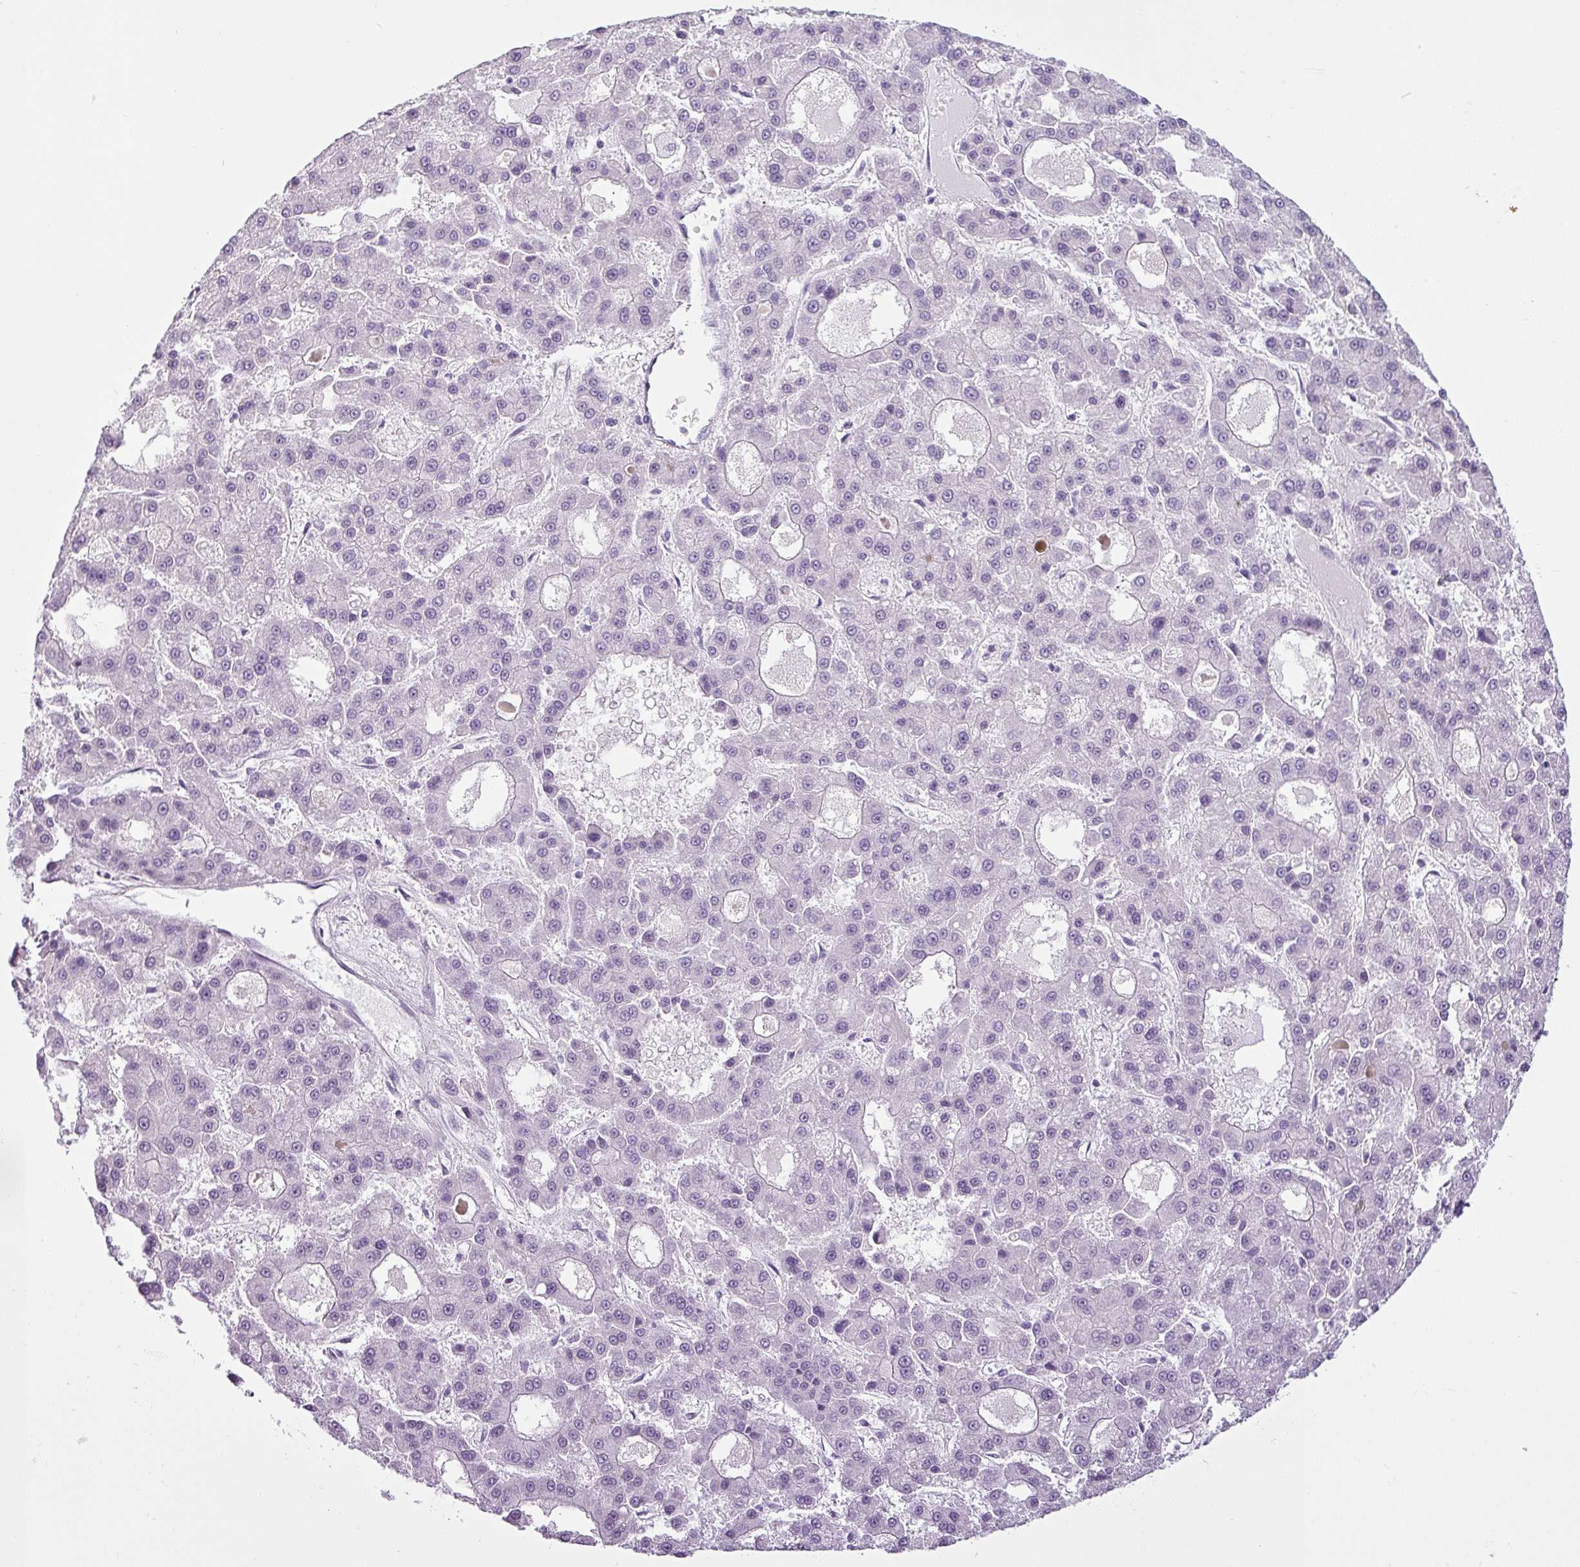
{"staining": {"intensity": "negative", "quantity": "none", "location": "none"}, "tissue": "liver cancer", "cell_type": "Tumor cells", "image_type": "cancer", "snomed": [{"axis": "morphology", "description": "Carcinoma, Hepatocellular, NOS"}, {"axis": "topography", "description": "Liver"}], "caption": "Human hepatocellular carcinoma (liver) stained for a protein using IHC displays no positivity in tumor cells.", "gene": "CDH16", "patient": {"sex": "male", "age": 70}}